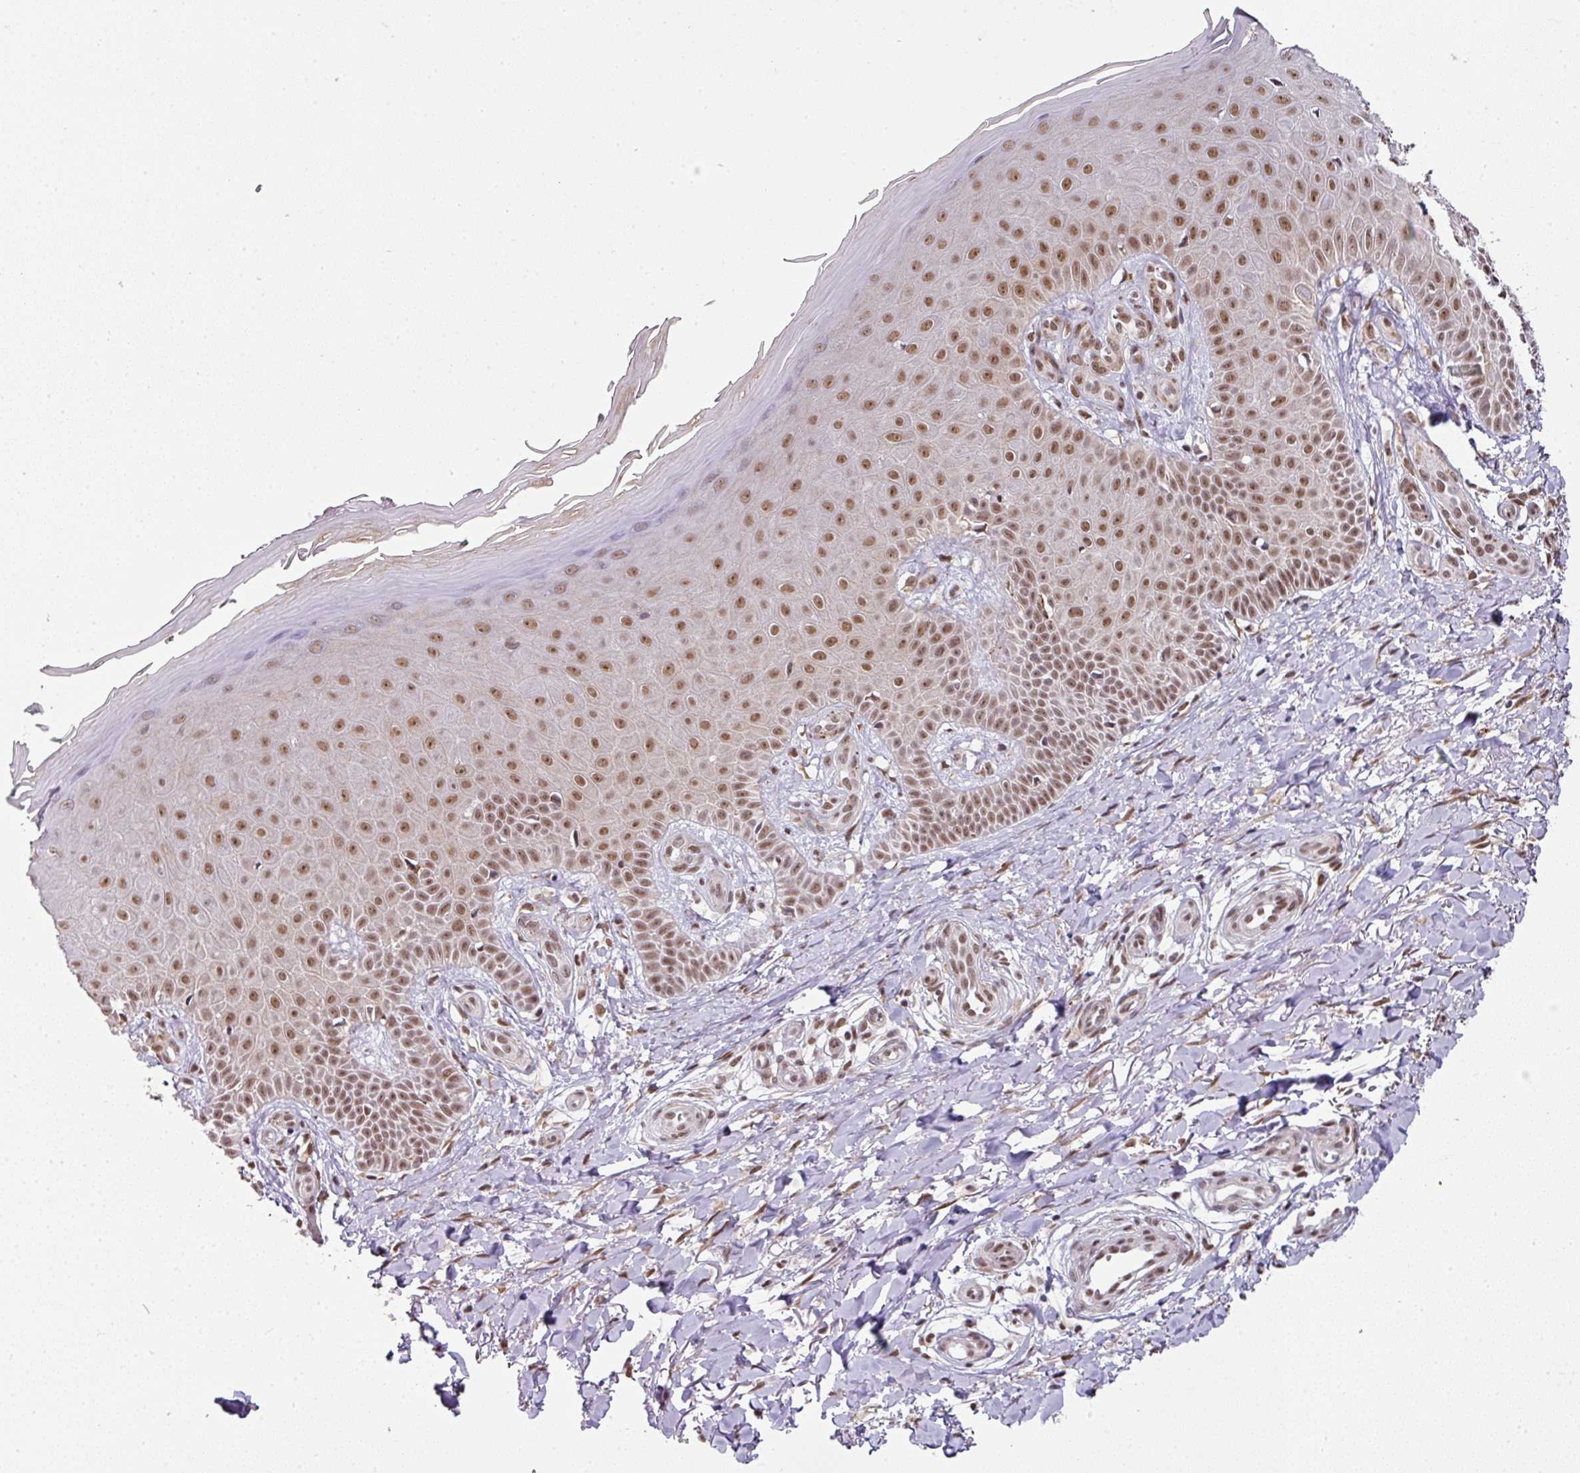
{"staining": {"intensity": "moderate", "quantity": "25%-75%", "location": "nuclear"}, "tissue": "skin", "cell_type": "Fibroblasts", "image_type": "normal", "snomed": [{"axis": "morphology", "description": "Normal tissue, NOS"}, {"axis": "topography", "description": "Skin"}], "caption": "High-magnification brightfield microscopy of normal skin stained with DAB (3,3'-diaminobenzidine) (brown) and counterstained with hematoxylin (blue). fibroblasts exhibit moderate nuclear positivity is seen in about25%-75% of cells. (brown staining indicates protein expression, while blue staining denotes nuclei).", "gene": "NFYA", "patient": {"sex": "male", "age": 81}}